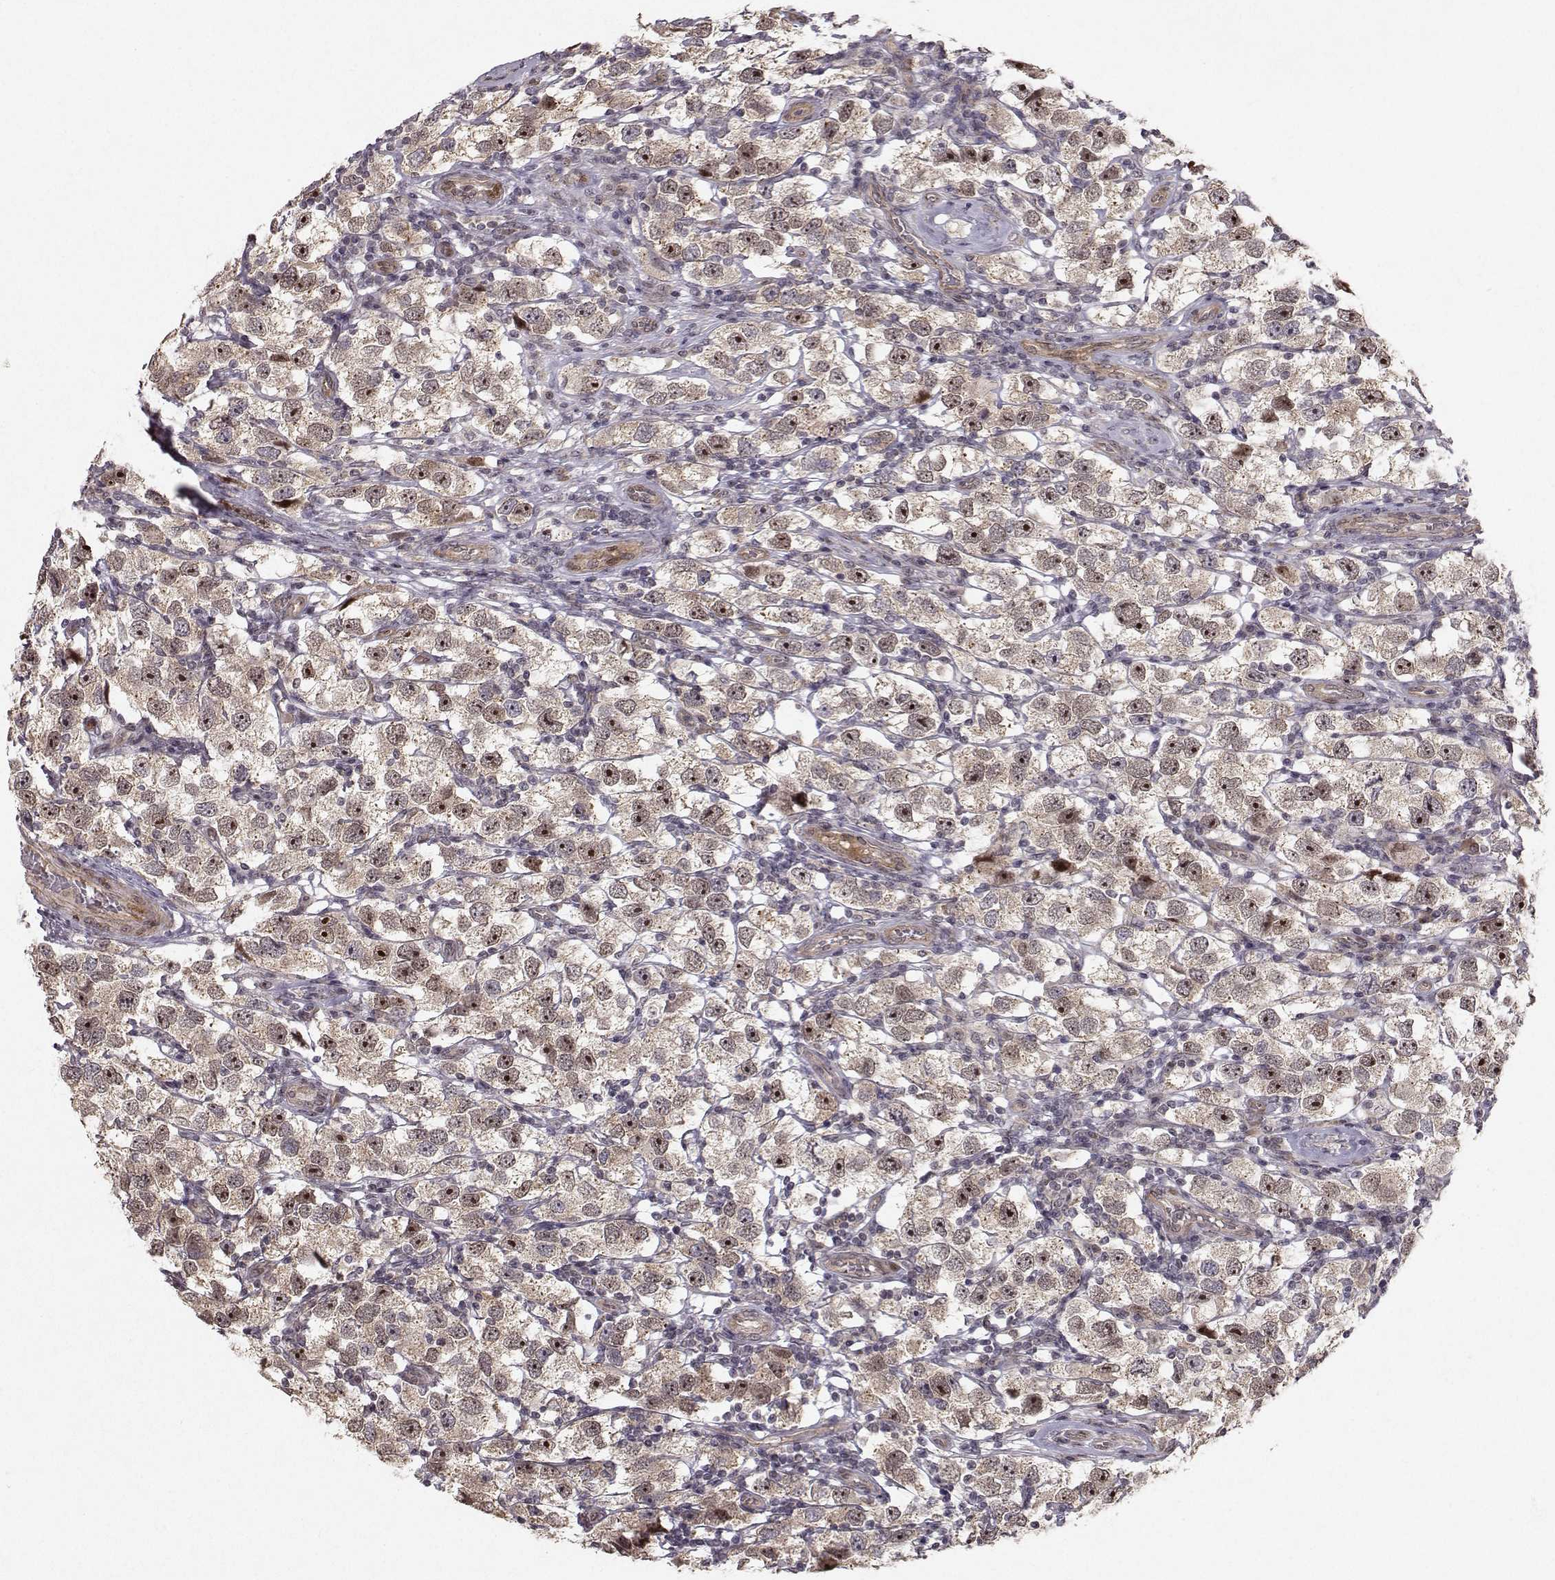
{"staining": {"intensity": "moderate", "quantity": "<25%", "location": "nuclear"}, "tissue": "testis cancer", "cell_type": "Tumor cells", "image_type": "cancer", "snomed": [{"axis": "morphology", "description": "Seminoma, NOS"}, {"axis": "topography", "description": "Testis"}], "caption": "IHC micrograph of neoplastic tissue: human testis cancer (seminoma) stained using IHC shows low levels of moderate protein expression localized specifically in the nuclear of tumor cells, appearing as a nuclear brown color.", "gene": "APC", "patient": {"sex": "male", "age": 26}}